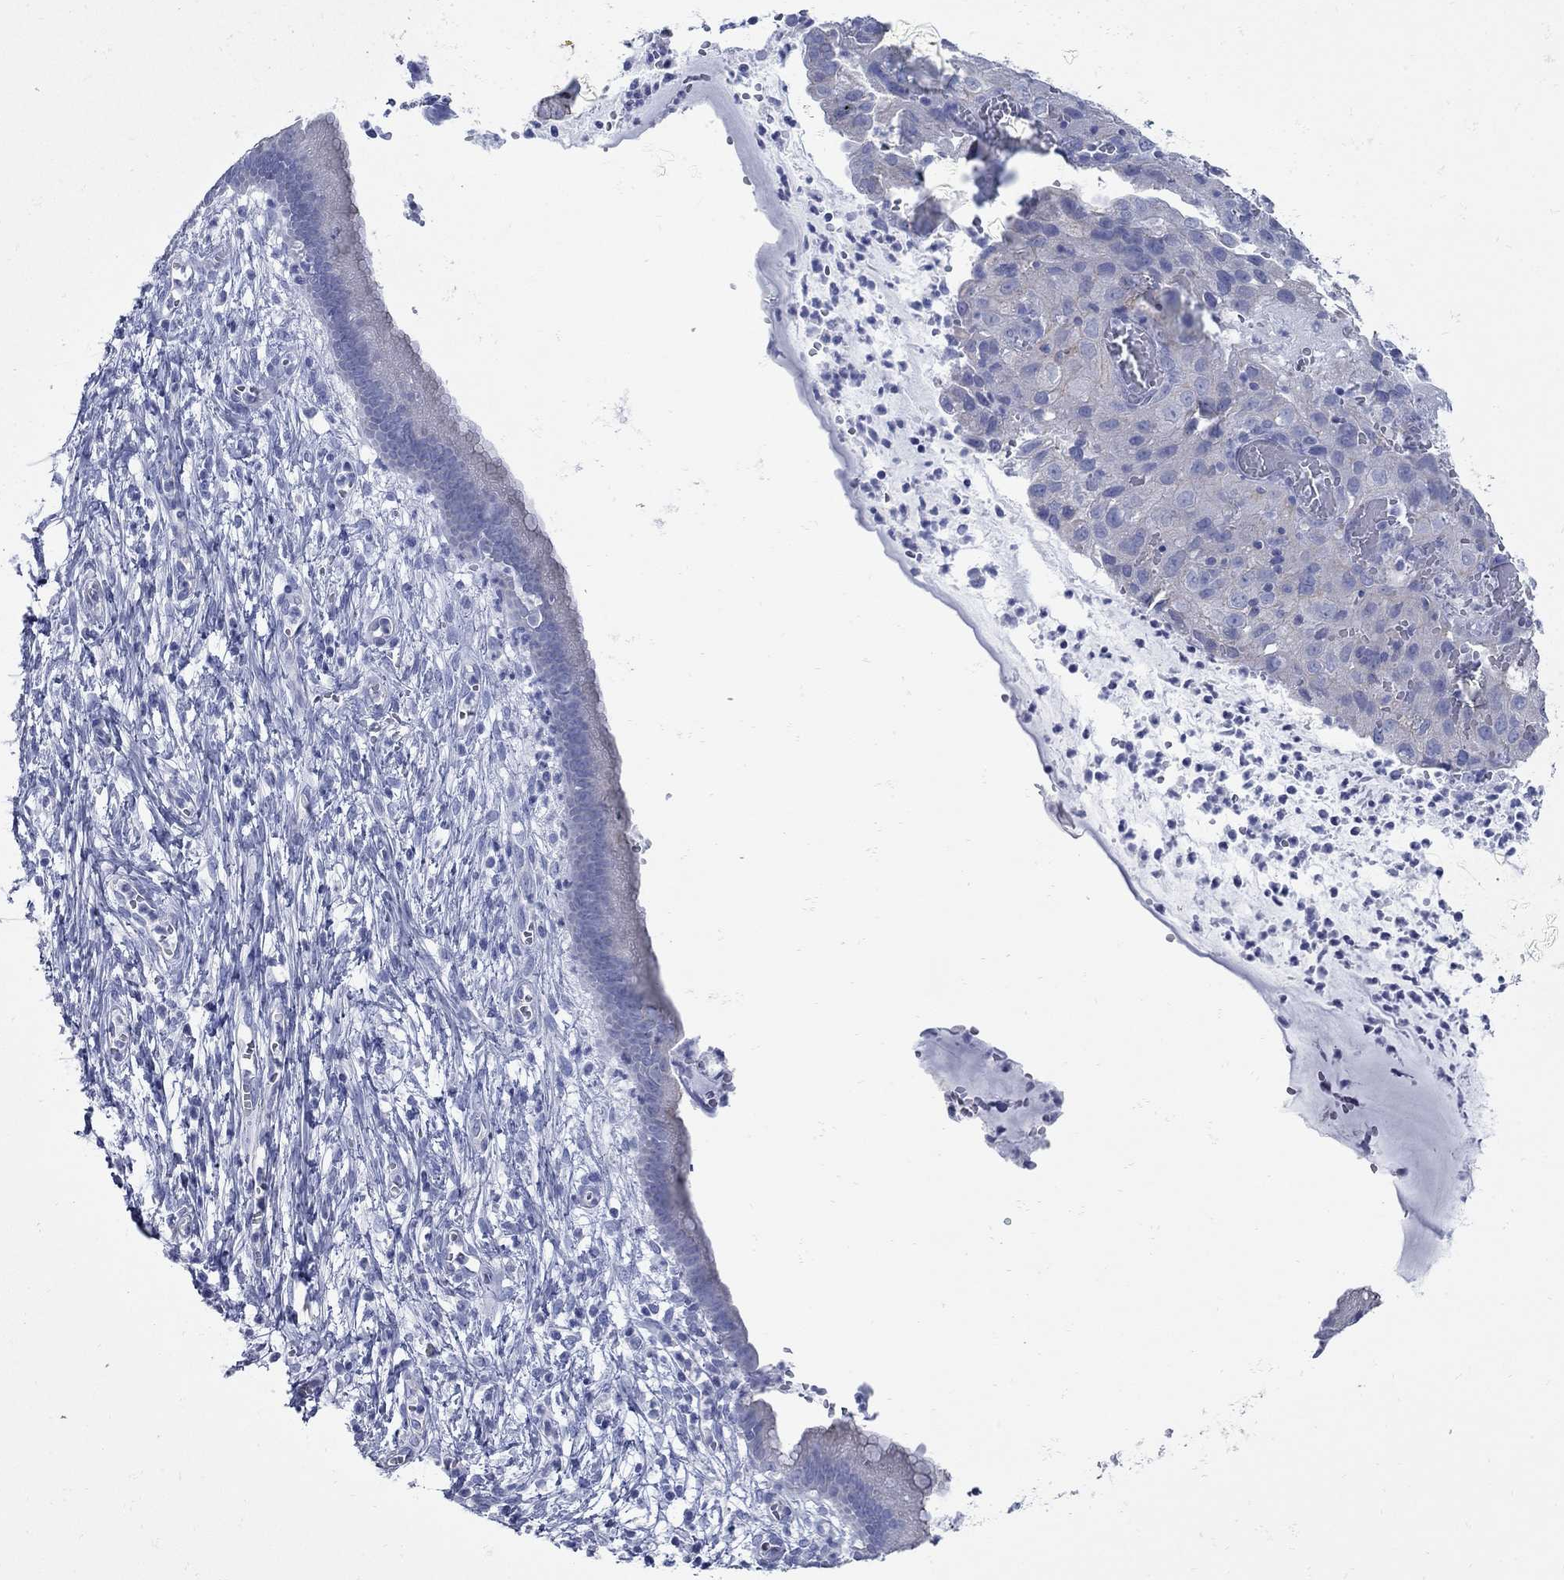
{"staining": {"intensity": "negative", "quantity": "none", "location": "none"}, "tissue": "cervical cancer", "cell_type": "Tumor cells", "image_type": "cancer", "snomed": [{"axis": "morphology", "description": "Squamous cell carcinoma, NOS"}, {"axis": "topography", "description": "Cervix"}], "caption": "A histopathology image of squamous cell carcinoma (cervical) stained for a protein displays no brown staining in tumor cells. (Brightfield microscopy of DAB (3,3'-diaminobenzidine) immunohistochemistry (IHC) at high magnification).", "gene": "PDZD3", "patient": {"sex": "female", "age": 32}}